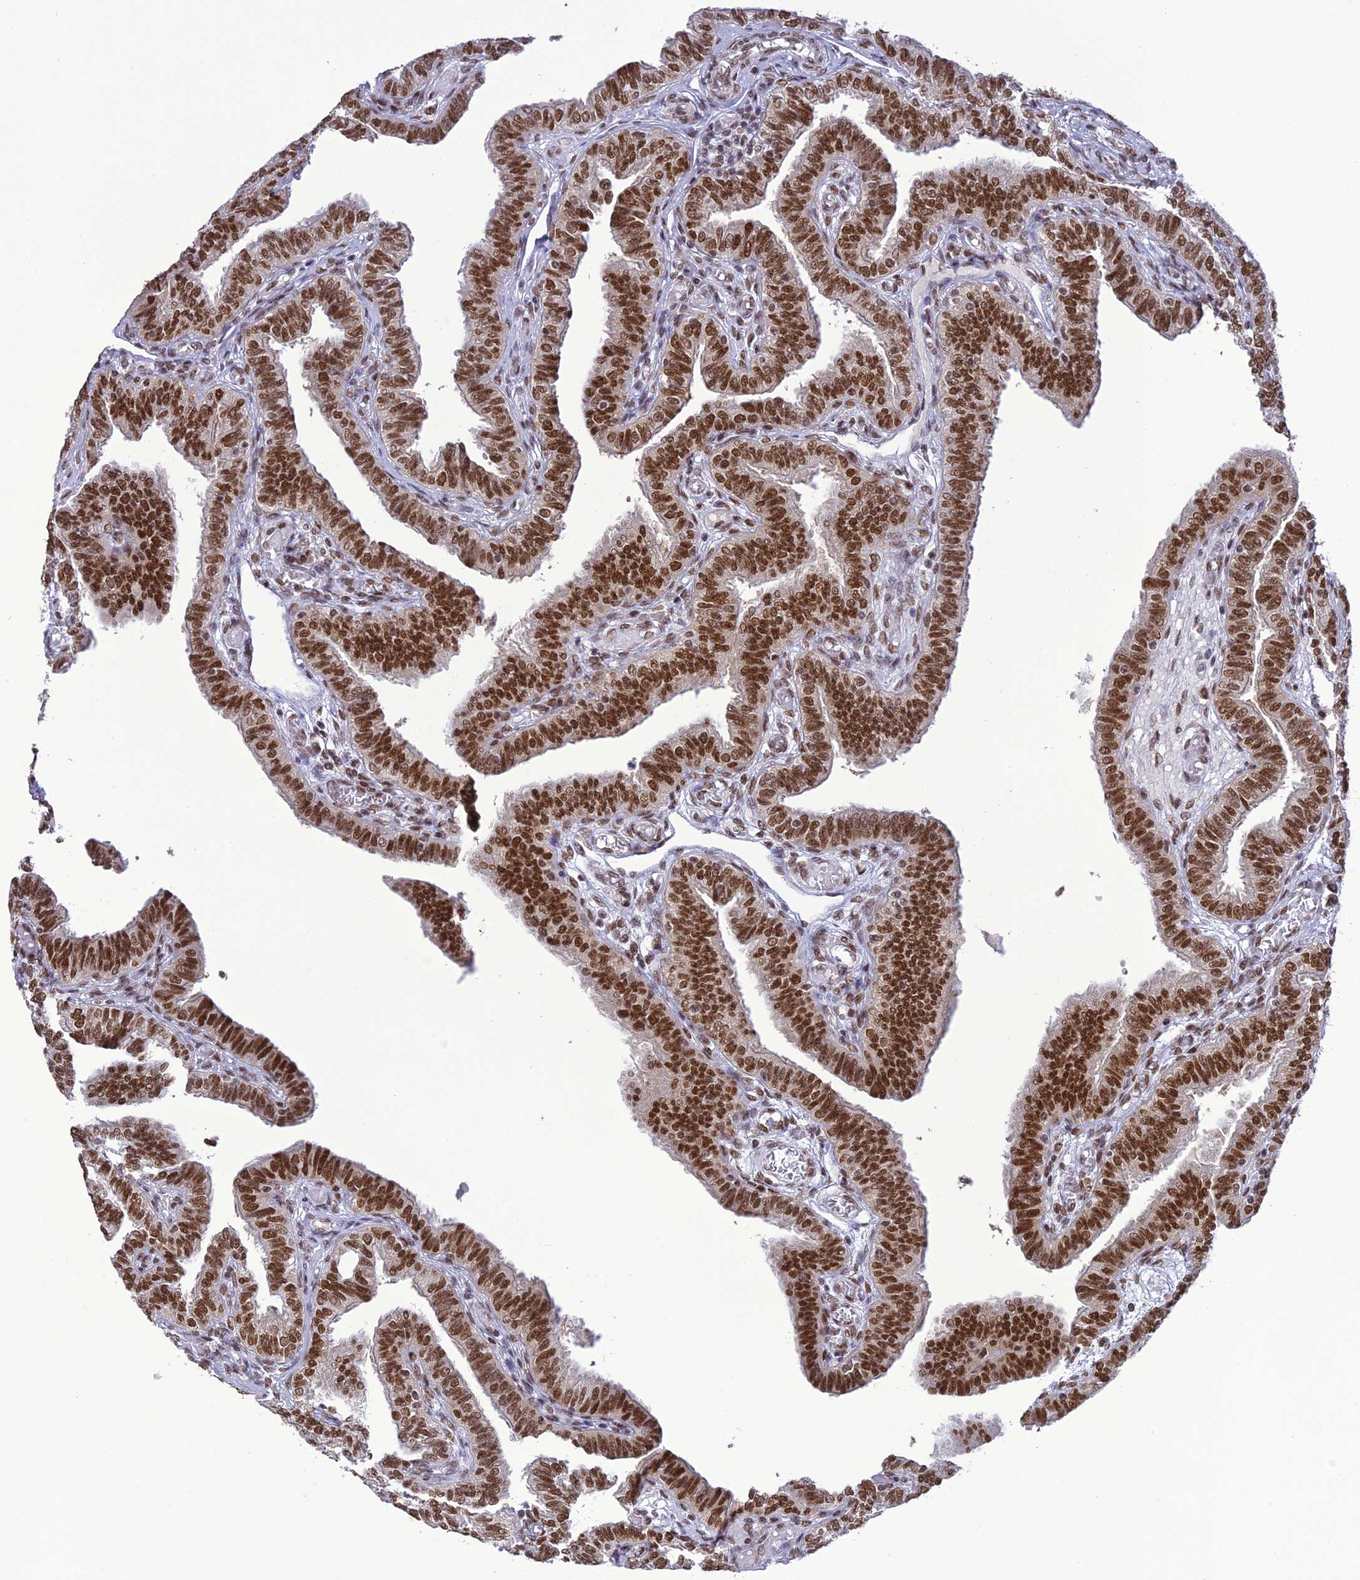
{"staining": {"intensity": "strong", "quantity": ">75%", "location": "nuclear"}, "tissue": "fallopian tube", "cell_type": "Glandular cells", "image_type": "normal", "snomed": [{"axis": "morphology", "description": "Normal tissue, NOS"}, {"axis": "topography", "description": "Fallopian tube"}], "caption": "Immunohistochemical staining of unremarkable human fallopian tube exhibits high levels of strong nuclear positivity in approximately >75% of glandular cells.", "gene": "DDX1", "patient": {"sex": "female", "age": 39}}